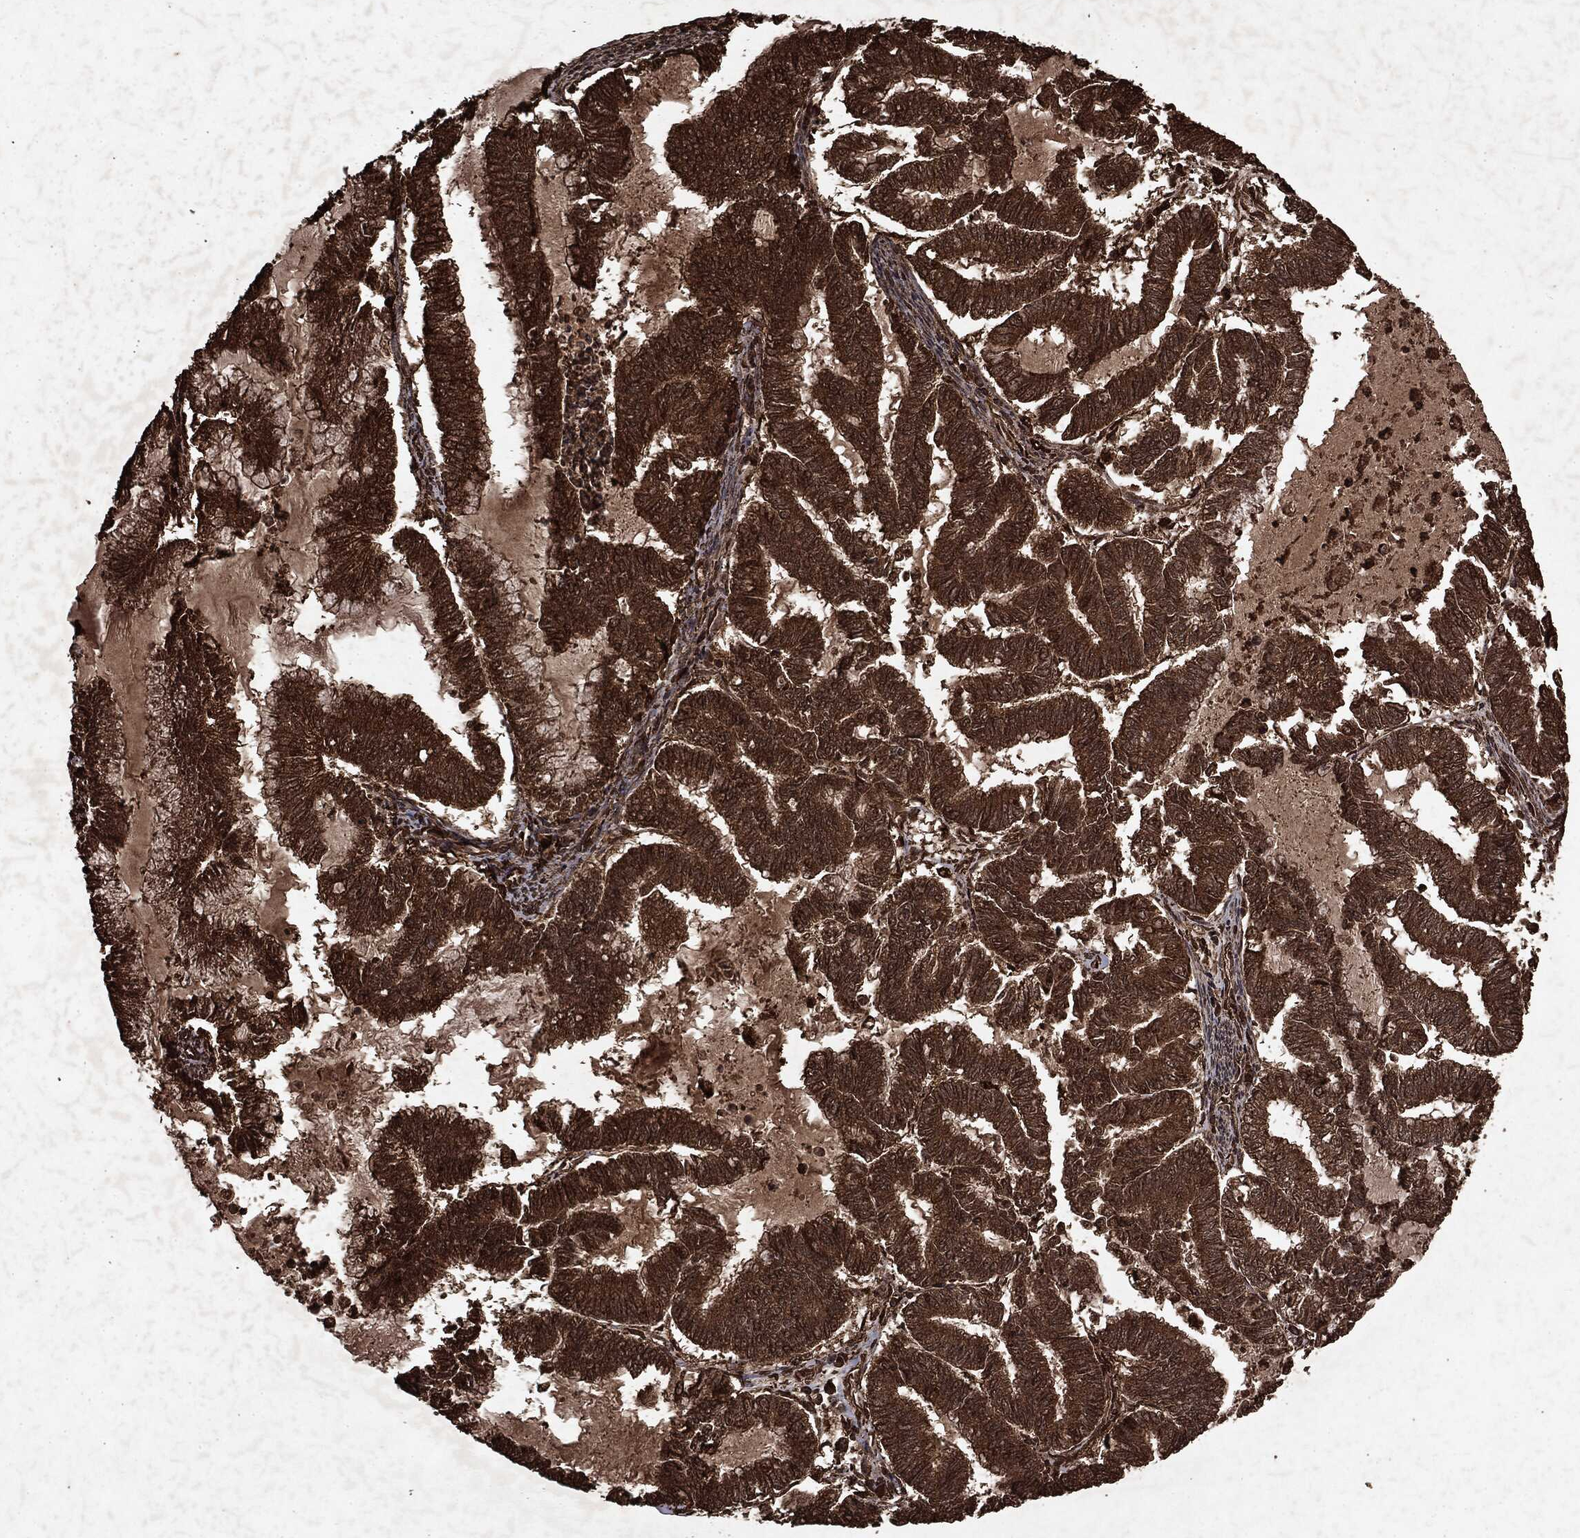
{"staining": {"intensity": "strong", "quantity": ">75%", "location": "cytoplasmic/membranous"}, "tissue": "endometrial cancer", "cell_type": "Tumor cells", "image_type": "cancer", "snomed": [{"axis": "morphology", "description": "Adenocarcinoma, NOS"}, {"axis": "topography", "description": "Endometrium"}], "caption": "This is a micrograph of immunohistochemistry staining of endometrial cancer, which shows strong expression in the cytoplasmic/membranous of tumor cells.", "gene": "ARAF", "patient": {"sex": "female", "age": 79}}